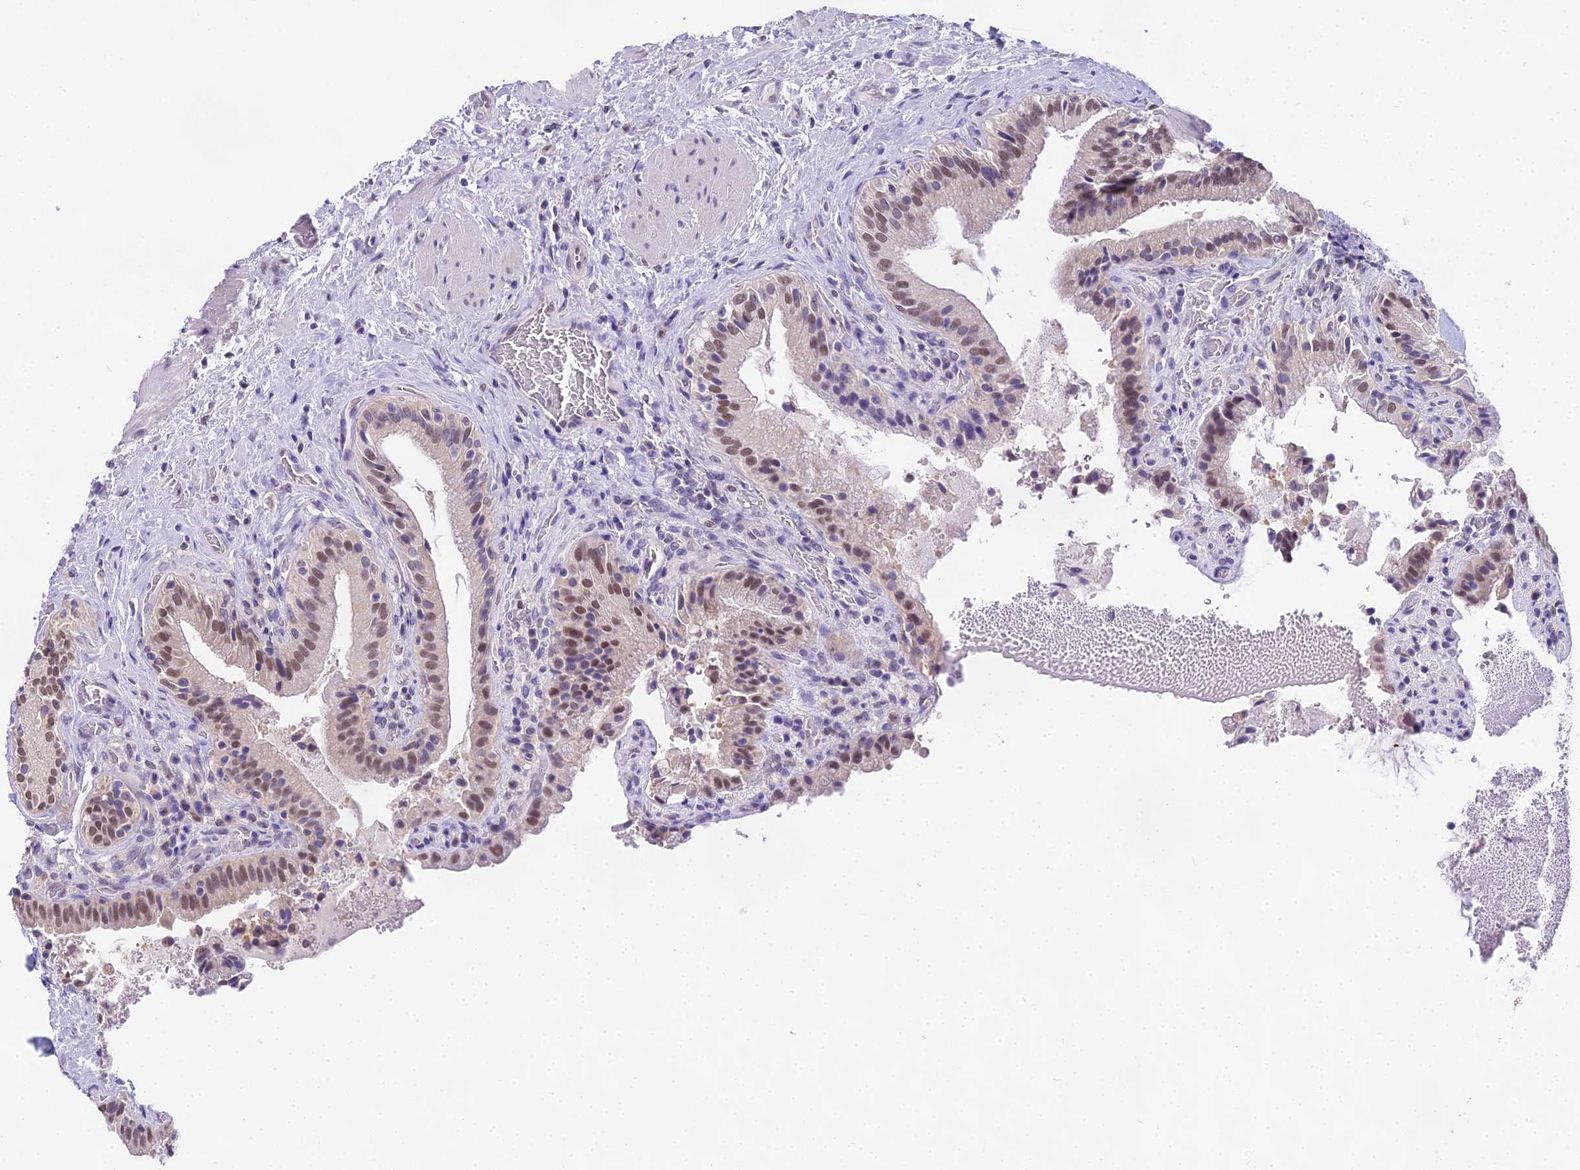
{"staining": {"intensity": "moderate", "quantity": ">75%", "location": "nuclear"}, "tissue": "gallbladder", "cell_type": "Glandular cells", "image_type": "normal", "snomed": [{"axis": "morphology", "description": "Normal tissue, NOS"}, {"axis": "topography", "description": "Gallbladder"}], "caption": "Protein expression analysis of benign gallbladder shows moderate nuclear expression in approximately >75% of glandular cells.", "gene": "MAT2A", "patient": {"sex": "male", "age": 24}}